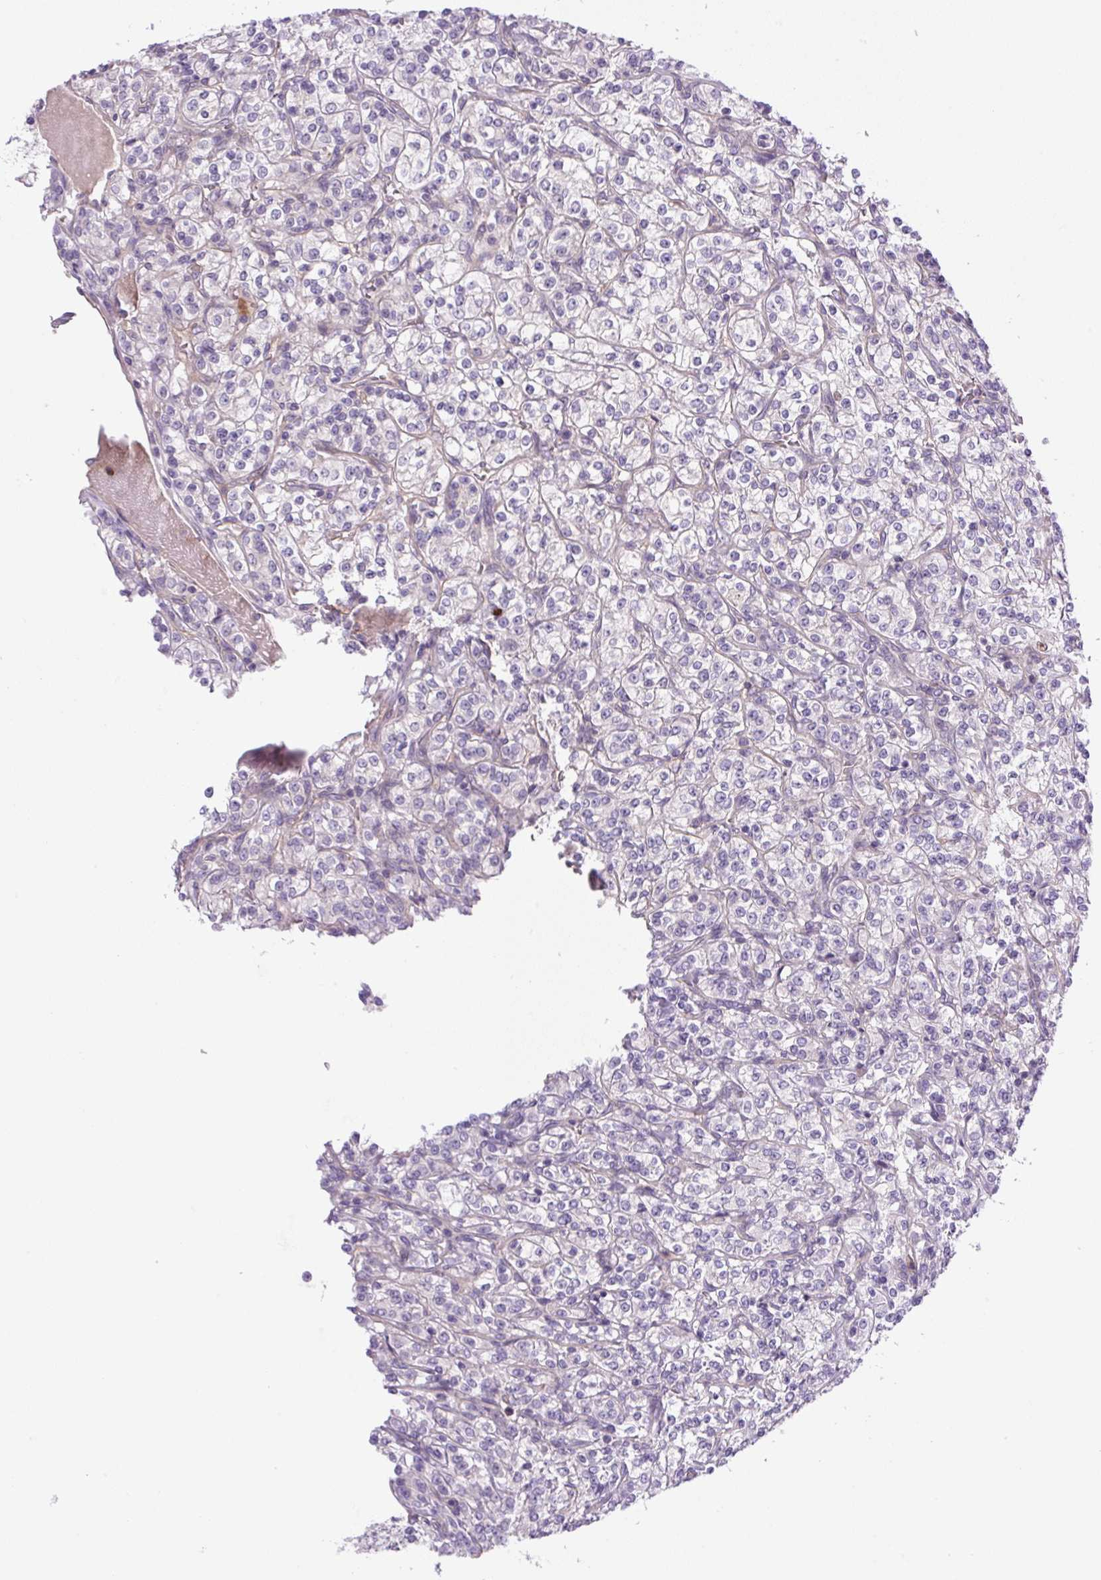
{"staining": {"intensity": "negative", "quantity": "none", "location": "none"}, "tissue": "renal cancer", "cell_type": "Tumor cells", "image_type": "cancer", "snomed": [{"axis": "morphology", "description": "Adenocarcinoma, NOS"}, {"axis": "topography", "description": "Kidney"}], "caption": "An image of human renal adenocarcinoma is negative for staining in tumor cells.", "gene": "KIFC1", "patient": {"sex": "male", "age": 77}}